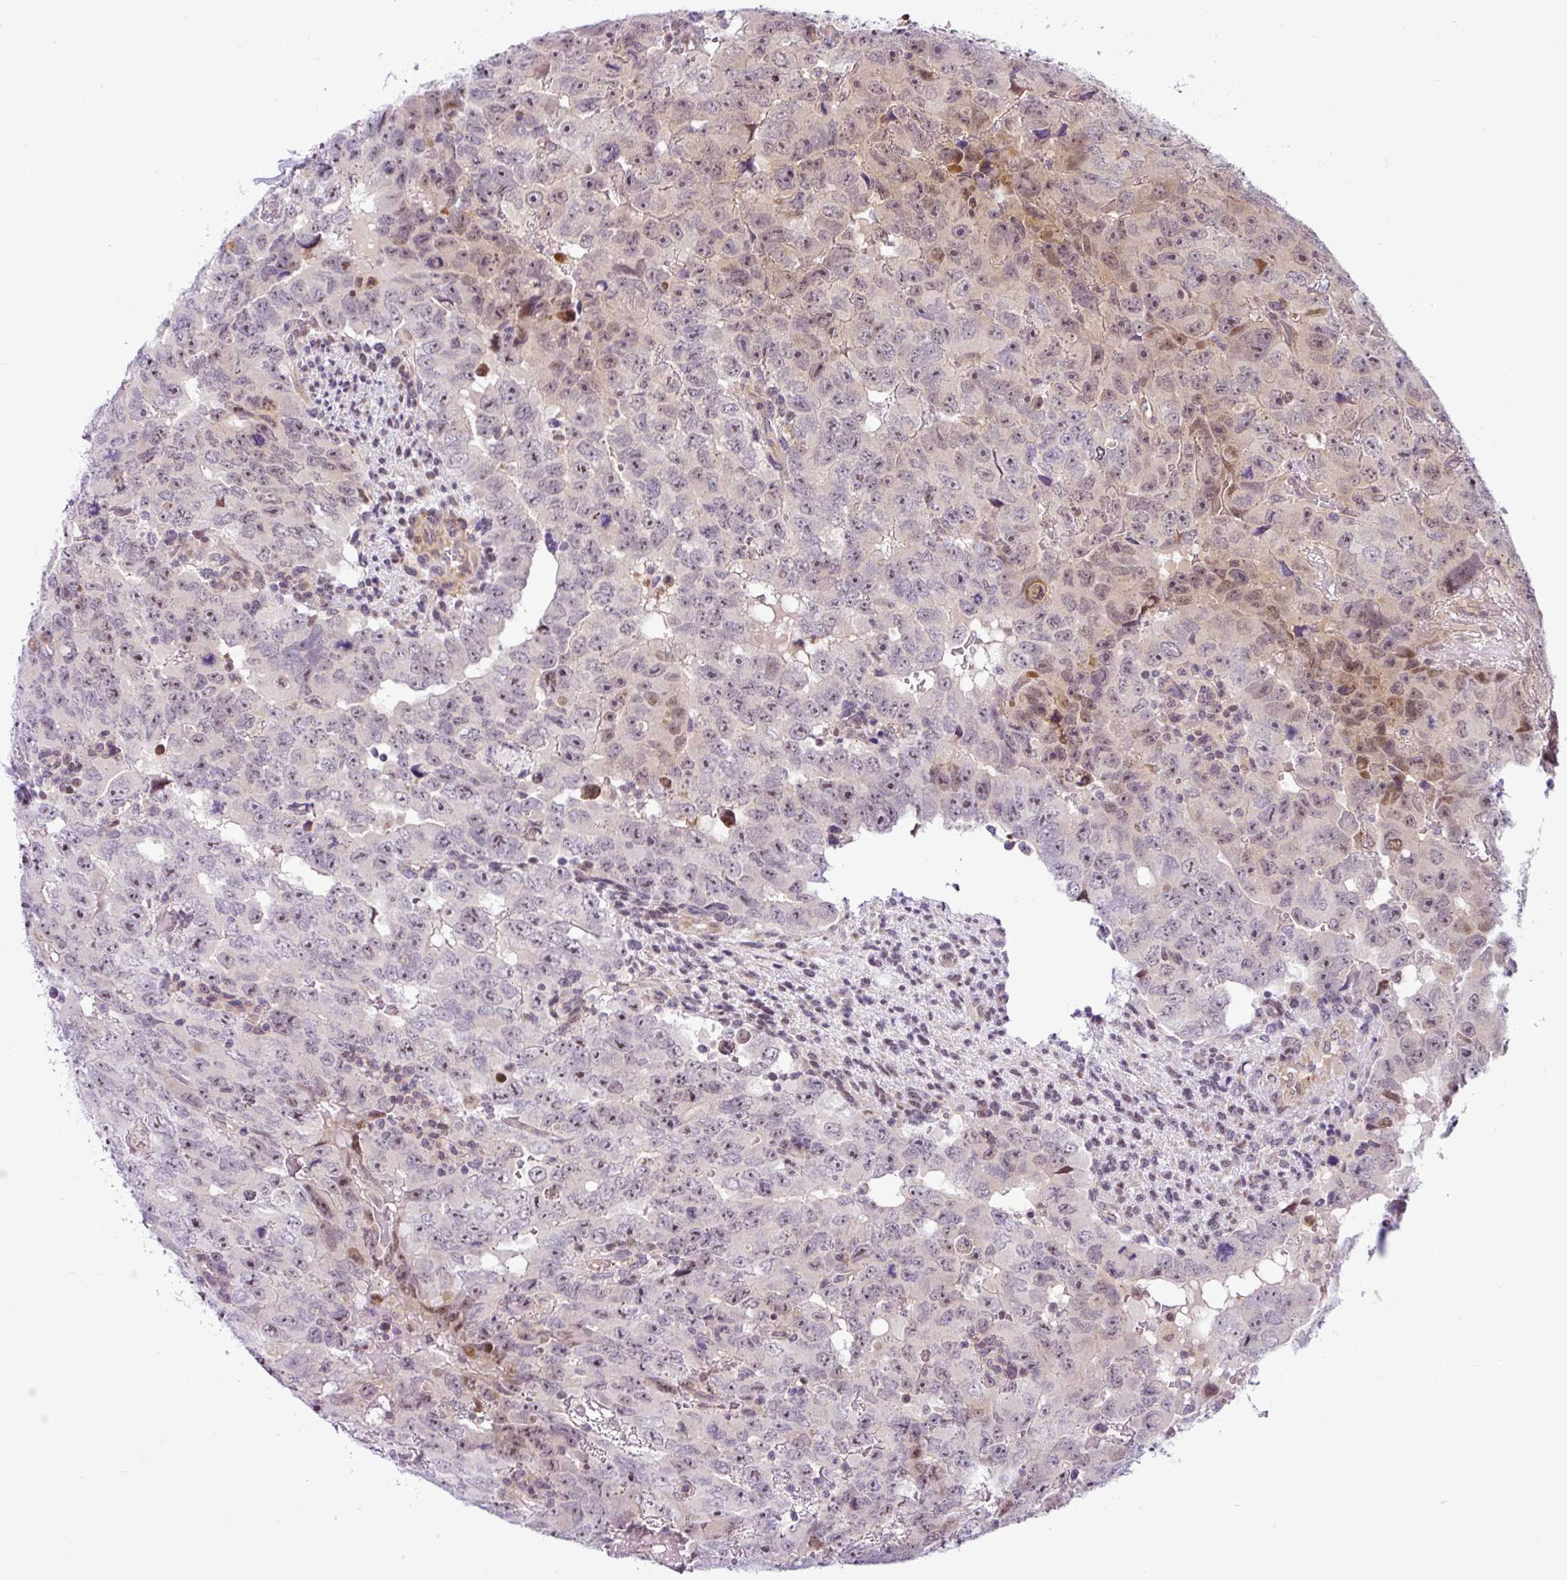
{"staining": {"intensity": "weak", "quantity": "<25%", "location": "nuclear"}, "tissue": "testis cancer", "cell_type": "Tumor cells", "image_type": "cancer", "snomed": [{"axis": "morphology", "description": "Carcinoma, Embryonal, NOS"}, {"axis": "topography", "description": "Testis"}], "caption": "High magnification brightfield microscopy of testis cancer (embryonal carcinoma) stained with DAB (3,3'-diaminobenzidine) (brown) and counterstained with hematoxylin (blue): tumor cells show no significant positivity. (Stains: DAB (3,3'-diaminobenzidine) immunohistochemistry (IHC) with hematoxylin counter stain, Microscopy: brightfield microscopy at high magnification).", "gene": "NDUFB2", "patient": {"sex": "male", "age": 24}}